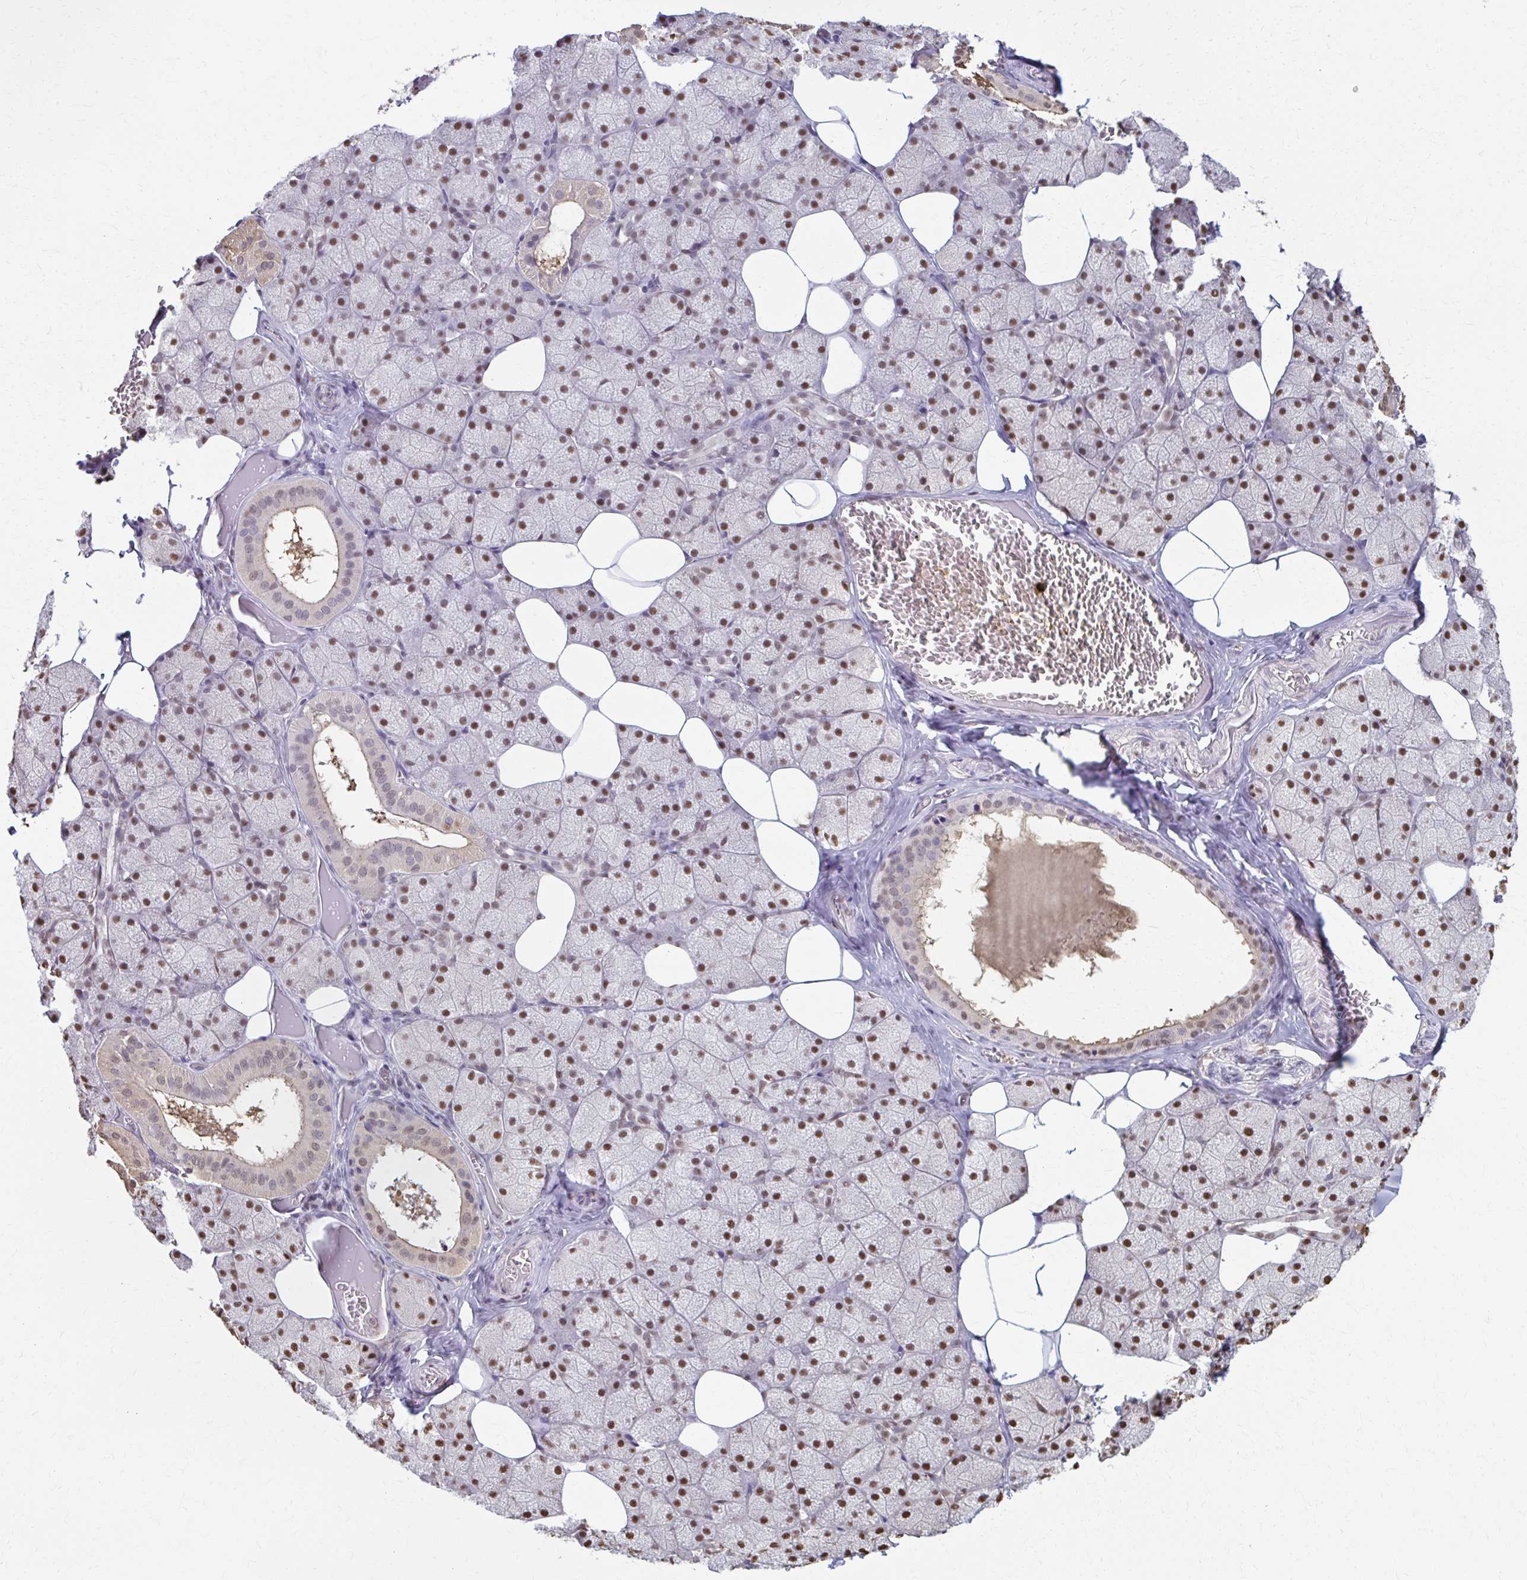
{"staining": {"intensity": "moderate", "quantity": ">75%", "location": "nuclear"}, "tissue": "salivary gland", "cell_type": "Glandular cells", "image_type": "normal", "snomed": [{"axis": "morphology", "description": "Normal tissue, NOS"}, {"axis": "topography", "description": "Salivary gland"}, {"axis": "topography", "description": "Peripheral nerve tissue"}], "caption": "The photomicrograph displays immunohistochemical staining of unremarkable salivary gland. There is moderate nuclear staining is identified in approximately >75% of glandular cells. (Stains: DAB in brown, nuclei in blue, Microscopy: brightfield microscopy at high magnification).", "gene": "ING4", "patient": {"sex": "male", "age": 38}}